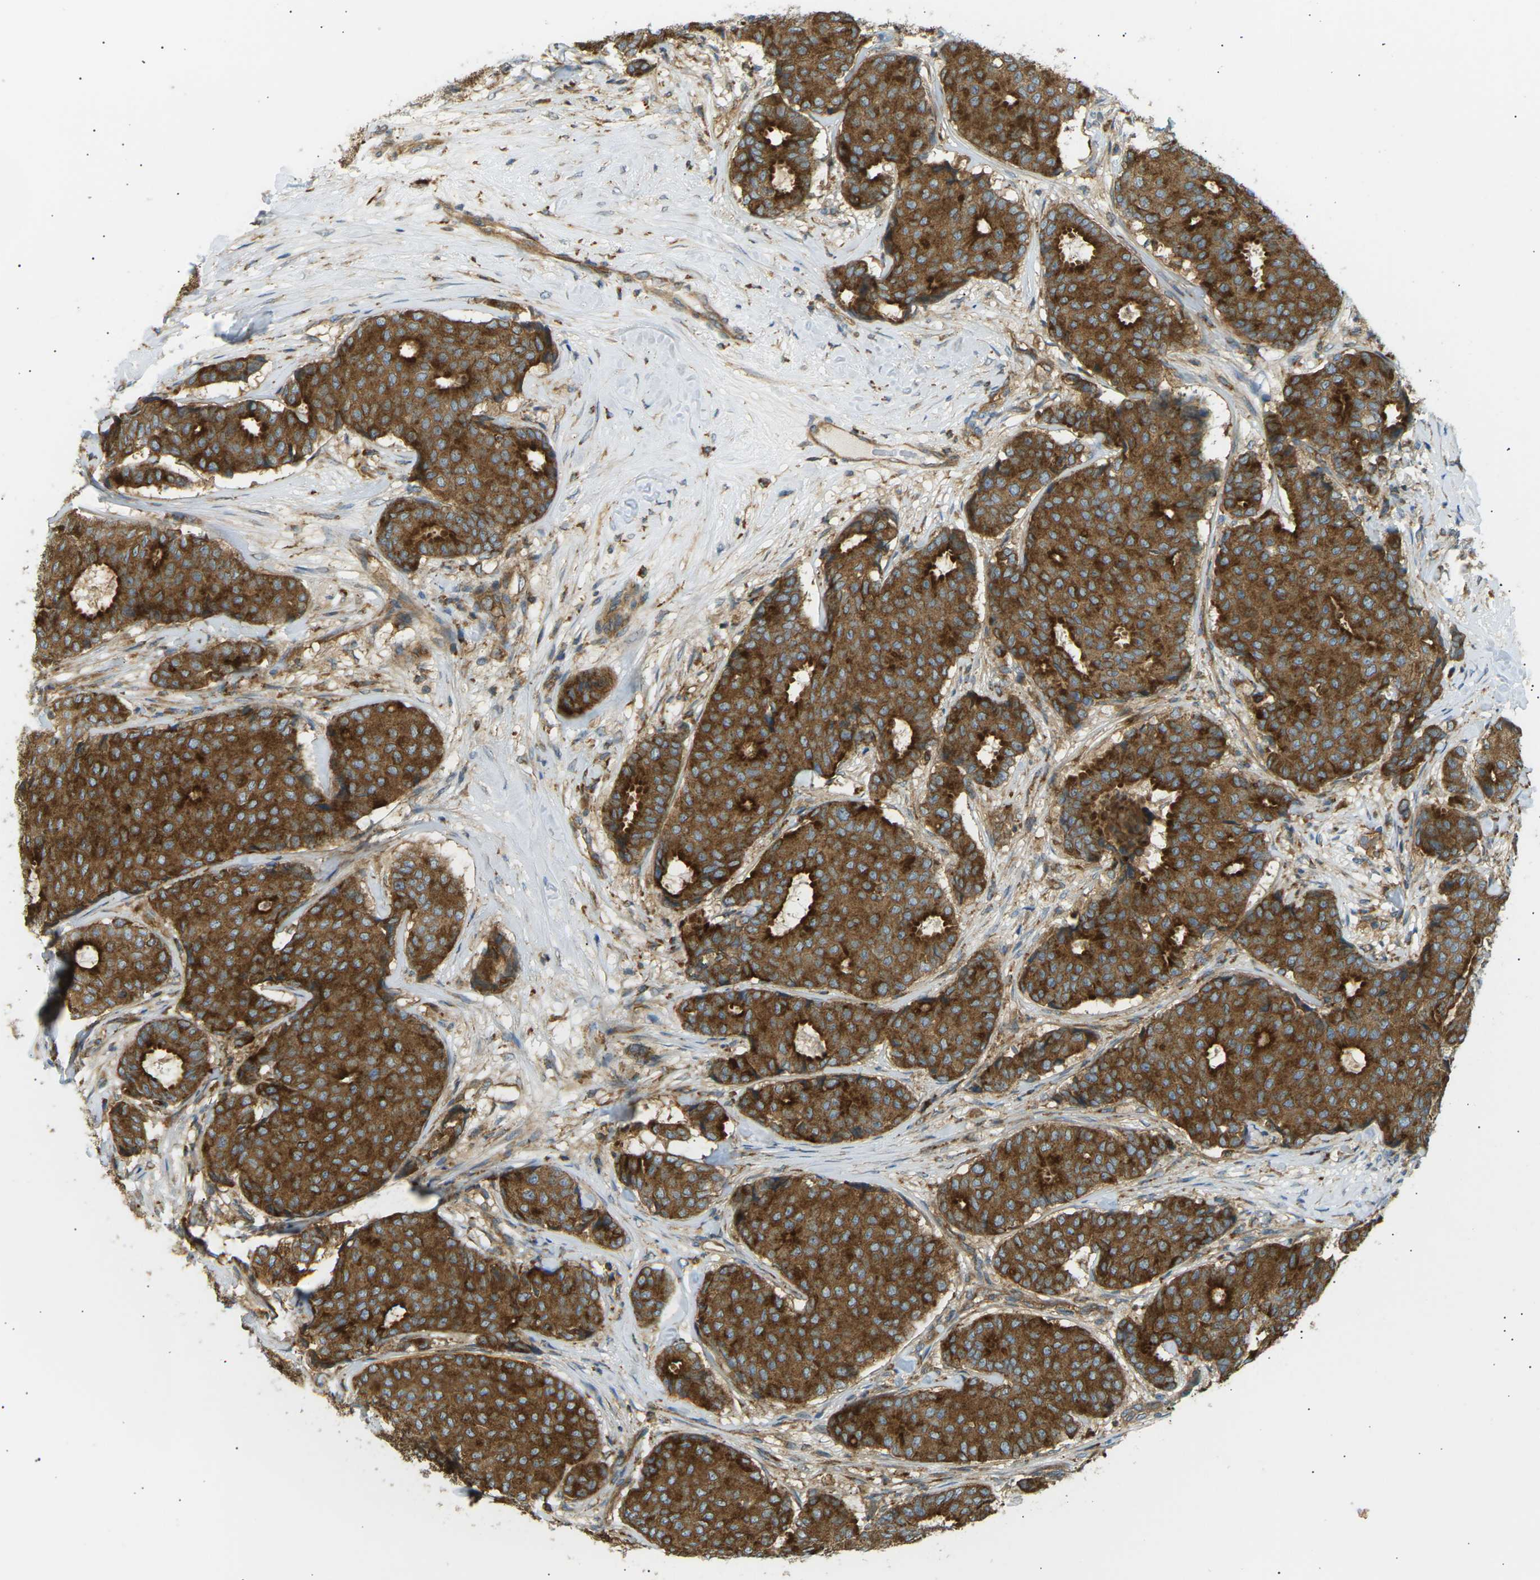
{"staining": {"intensity": "strong", "quantity": ">75%", "location": "cytoplasmic/membranous"}, "tissue": "breast cancer", "cell_type": "Tumor cells", "image_type": "cancer", "snomed": [{"axis": "morphology", "description": "Duct carcinoma"}, {"axis": "topography", "description": "Breast"}], "caption": "Tumor cells show high levels of strong cytoplasmic/membranous positivity in about >75% of cells in breast cancer.", "gene": "CDK17", "patient": {"sex": "female", "age": 75}}